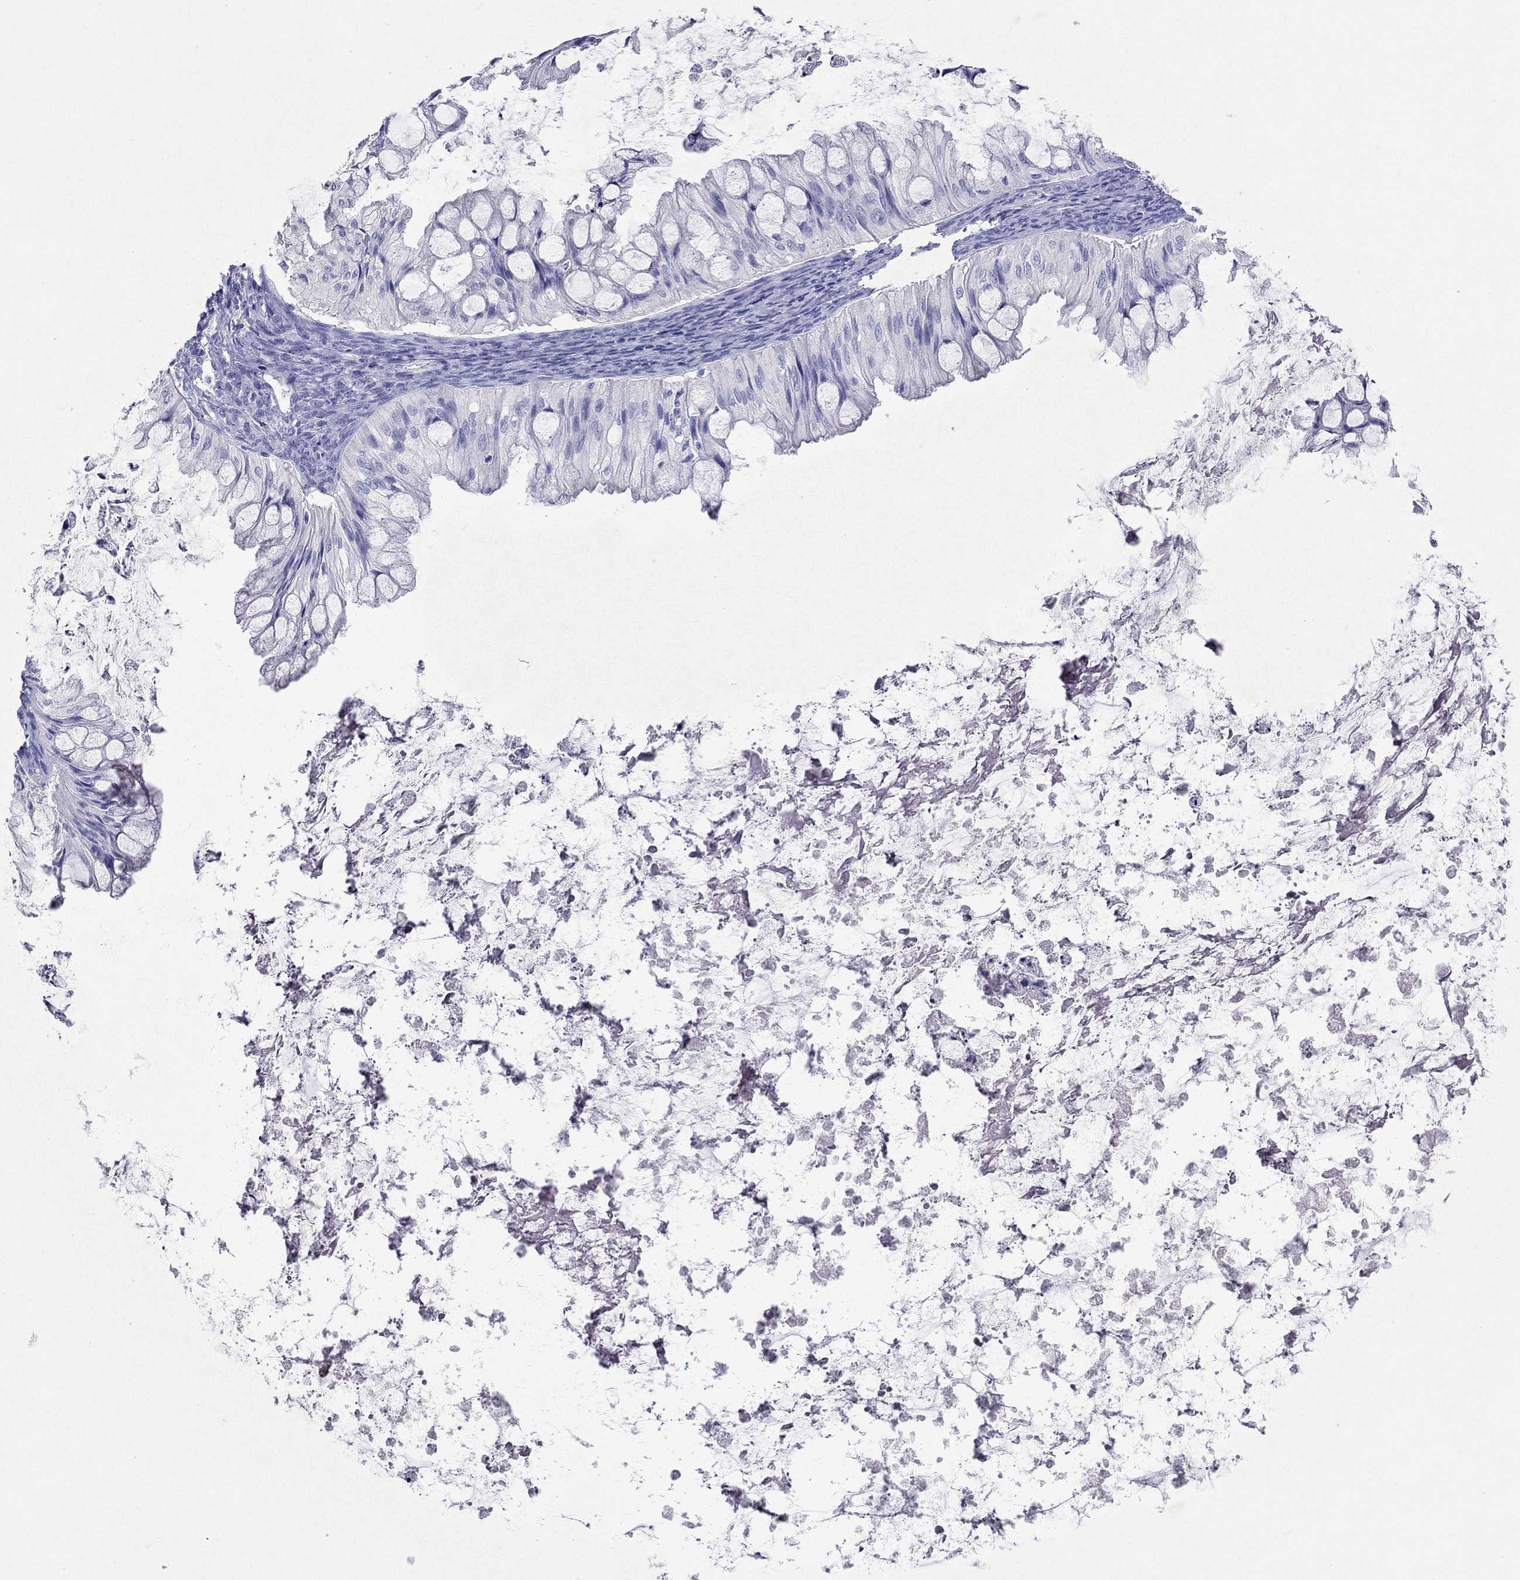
{"staining": {"intensity": "negative", "quantity": "none", "location": "none"}, "tissue": "ovarian cancer", "cell_type": "Tumor cells", "image_type": "cancer", "snomed": [{"axis": "morphology", "description": "Cystadenocarcinoma, mucinous, NOS"}, {"axis": "topography", "description": "Ovary"}], "caption": "IHC of human ovarian cancer (mucinous cystadenocarcinoma) demonstrates no staining in tumor cells. (DAB (3,3'-diaminobenzidine) immunohistochemistry with hematoxylin counter stain).", "gene": "ARMC12", "patient": {"sex": "female", "age": 57}}